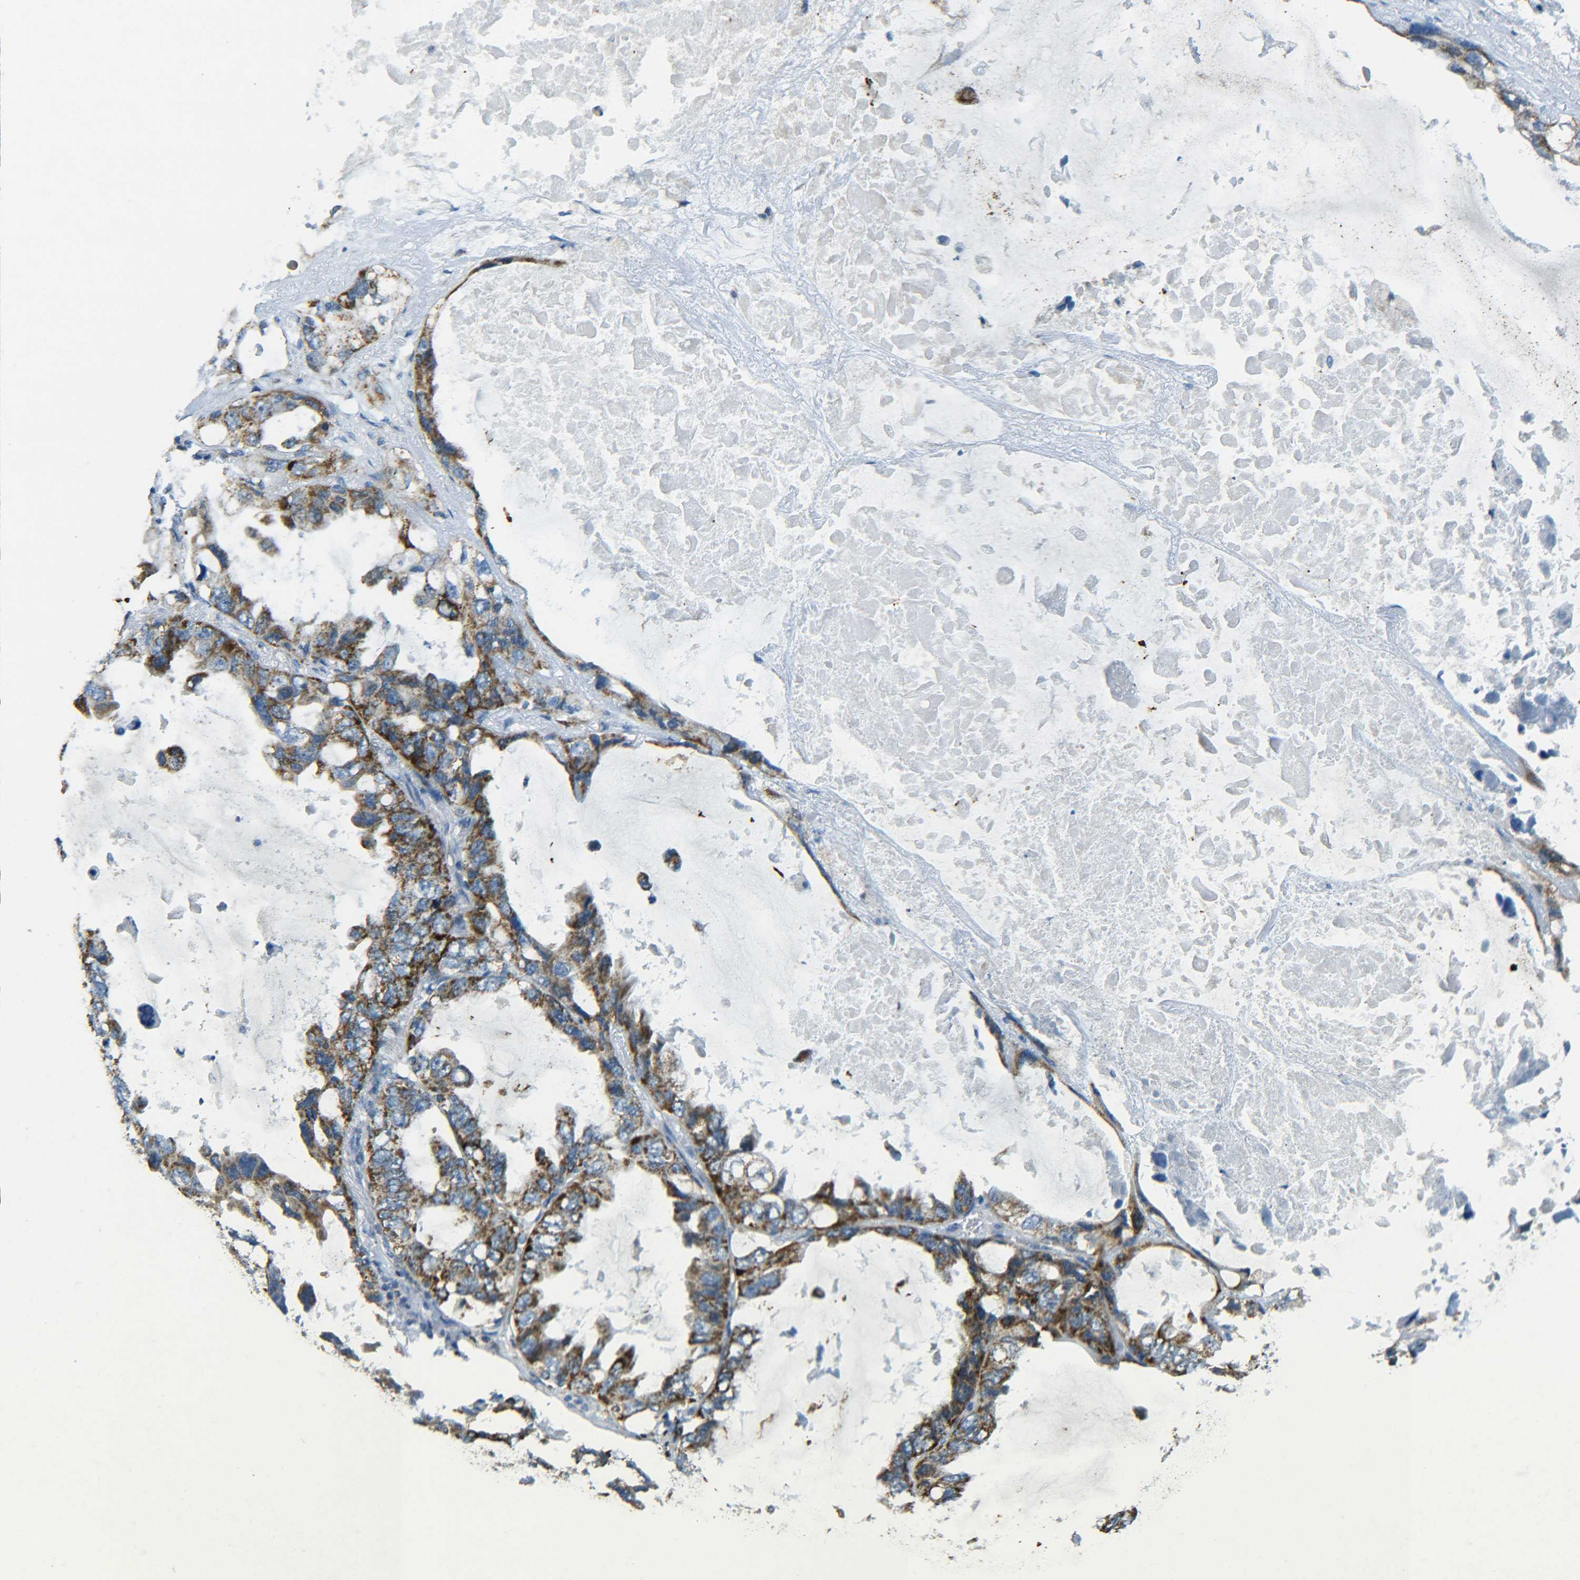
{"staining": {"intensity": "strong", "quantity": ">75%", "location": "cytoplasmic/membranous"}, "tissue": "lung cancer", "cell_type": "Tumor cells", "image_type": "cancer", "snomed": [{"axis": "morphology", "description": "Squamous cell carcinoma, NOS"}, {"axis": "topography", "description": "Lung"}], "caption": "High-magnification brightfield microscopy of lung cancer stained with DAB (3,3'-diaminobenzidine) (brown) and counterstained with hematoxylin (blue). tumor cells exhibit strong cytoplasmic/membranous staining is seen in approximately>75% of cells. Nuclei are stained in blue.", "gene": "CYB5R1", "patient": {"sex": "female", "age": 73}}